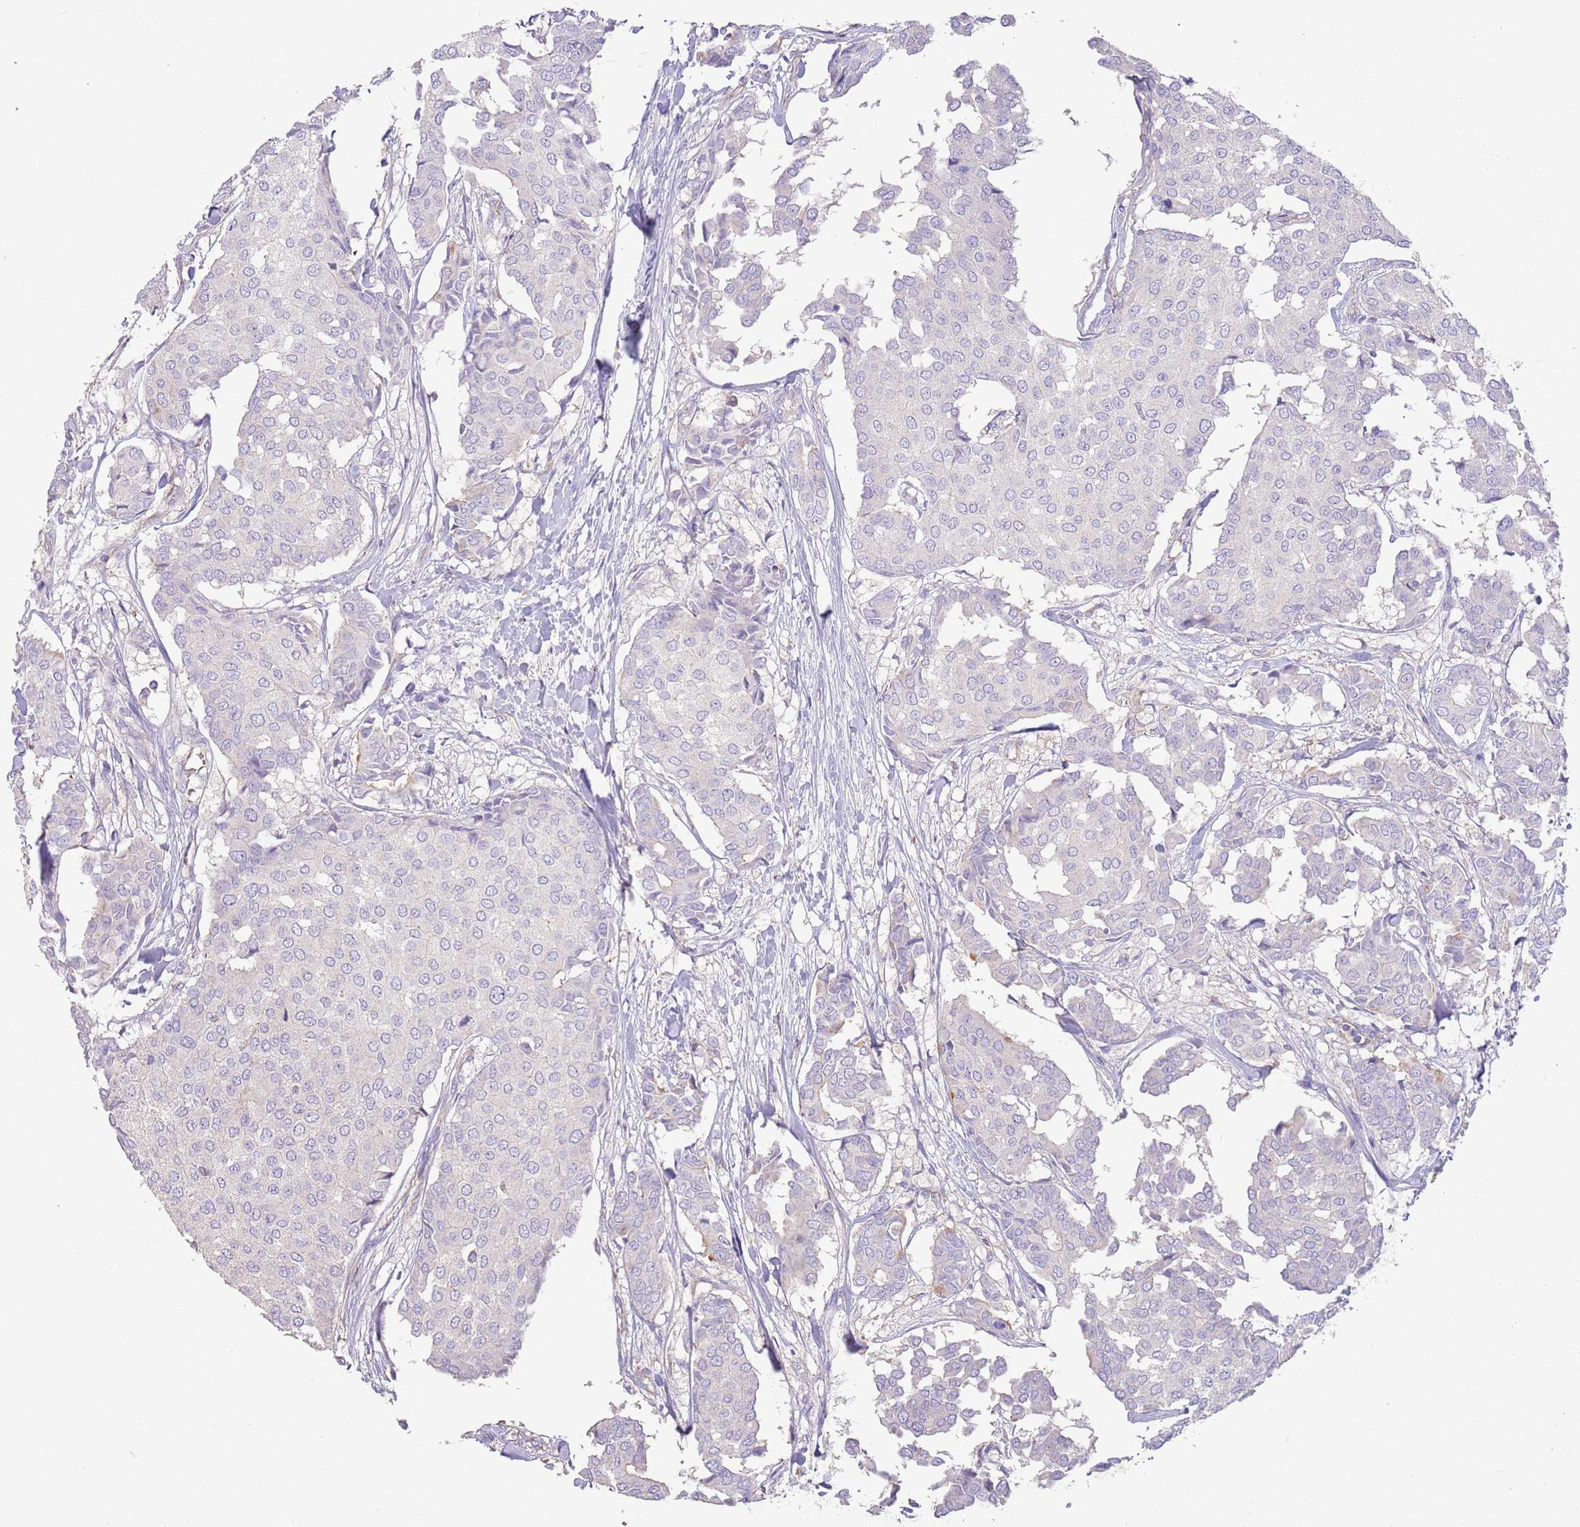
{"staining": {"intensity": "negative", "quantity": "none", "location": "none"}, "tissue": "breast cancer", "cell_type": "Tumor cells", "image_type": "cancer", "snomed": [{"axis": "morphology", "description": "Duct carcinoma"}, {"axis": "topography", "description": "Breast"}], "caption": "DAB (3,3'-diaminobenzidine) immunohistochemical staining of human breast cancer exhibits no significant staining in tumor cells.", "gene": "SFTPA1", "patient": {"sex": "female", "age": 75}}